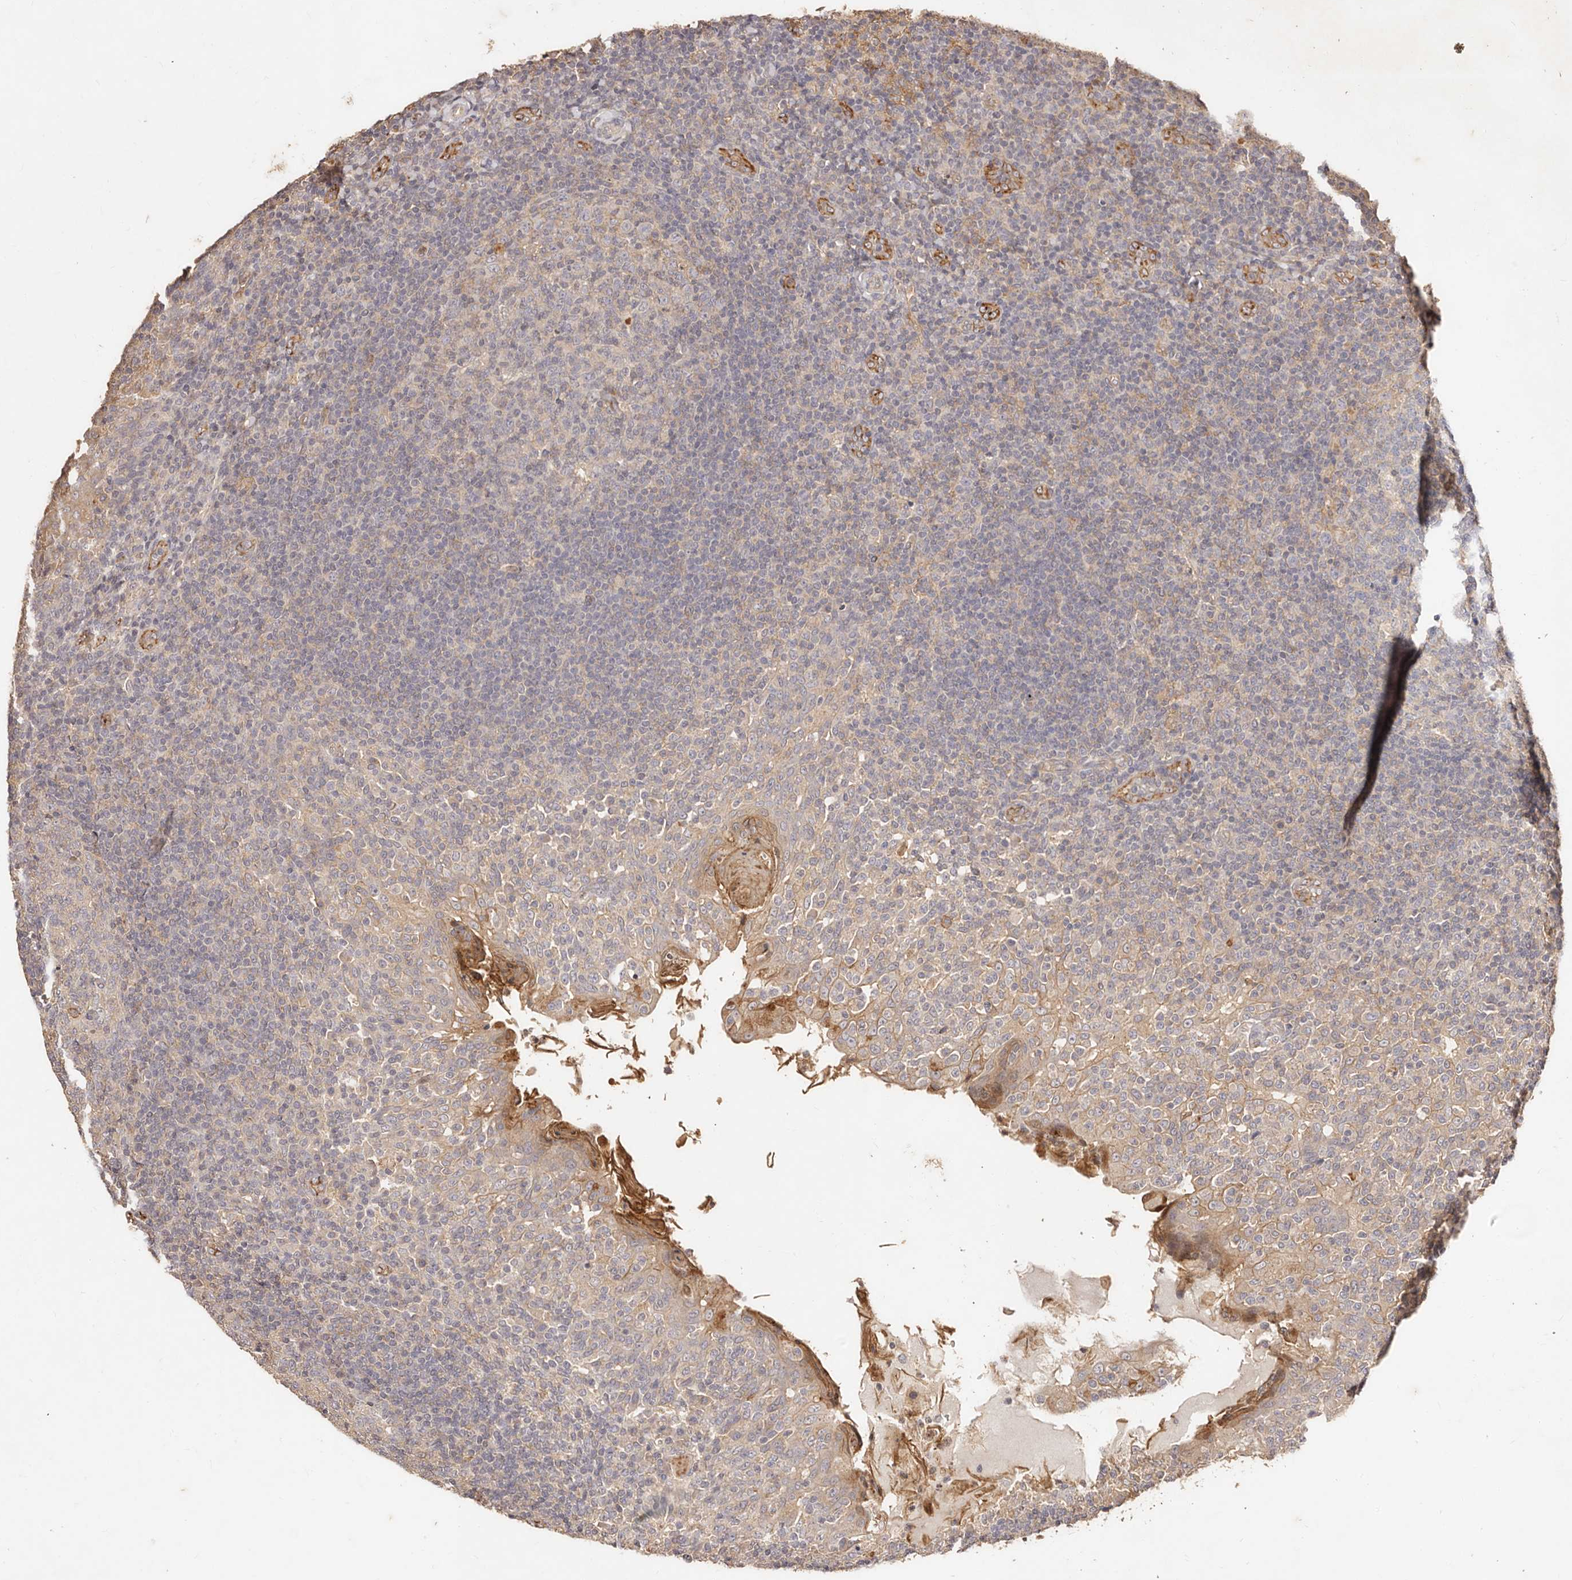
{"staining": {"intensity": "negative", "quantity": "none", "location": "none"}, "tissue": "tonsil", "cell_type": "Germinal center cells", "image_type": "normal", "snomed": [{"axis": "morphology", "description": "Normal tissue, NOS"}, {"axis": "topography", "description": "Tonsil"}], "caption": "Germinal center cells show no significant expression in benign tonsil. (DAB immunohistochemistry (IHC) visualized using brightfield microscopy, high magnification).", "gene": "CCL14", "patient": {"sex": "female", "age": 19}}